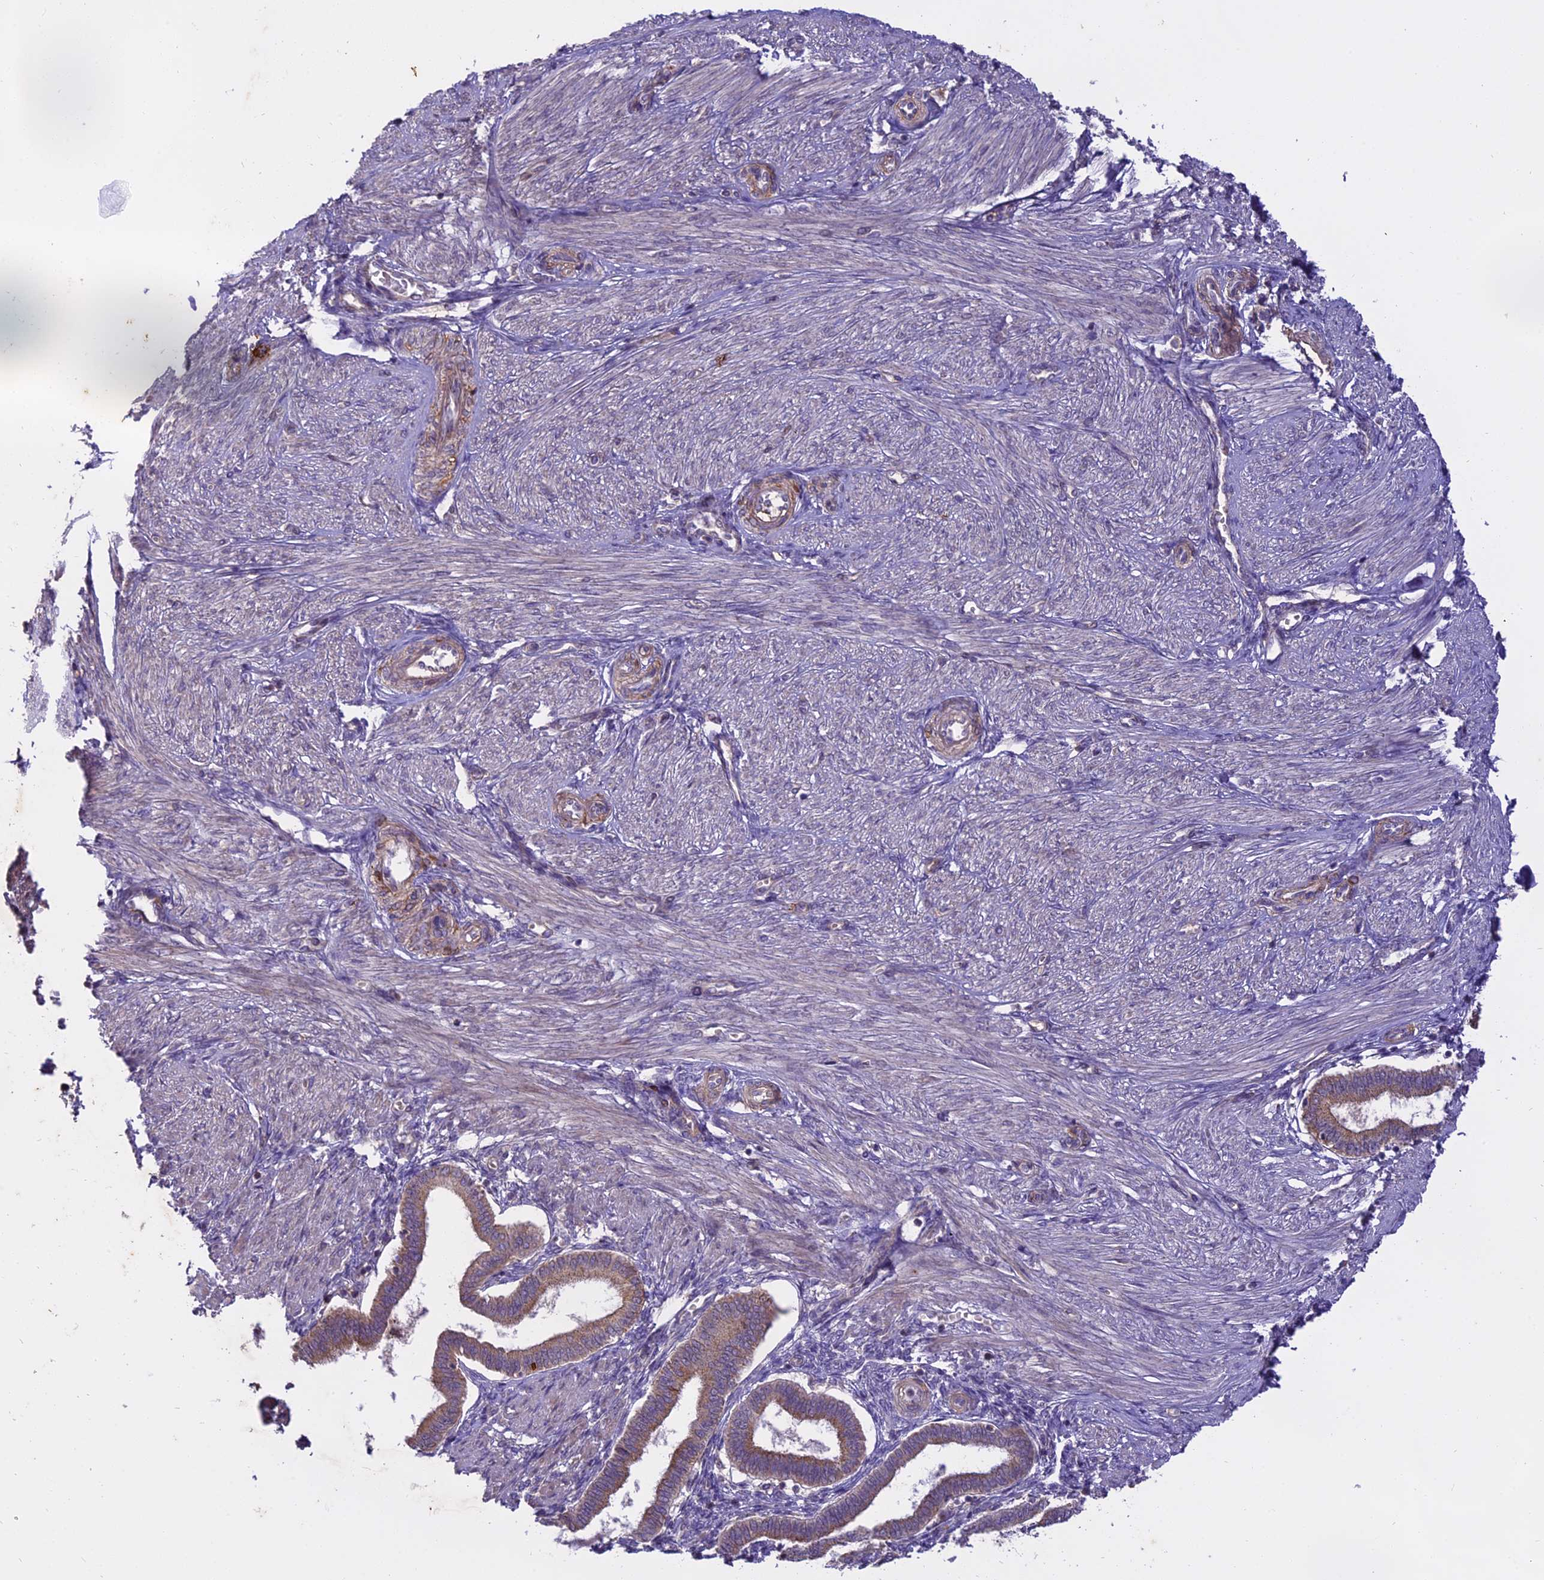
{"staining": {"intensity": "negative", "quantity": "none", "location": "none"}, "tissue": "endometrium", "cell_type": "Cells in endometrial stroma", "image_type": "normal", "snomed": [{"axis": "morphology", "description": "Normal tissue, NOS"}, {"axis": "topography", "description": "Endometrium"}], "caption": "Immunohistochemical staining of unremarkable endometrium displays no significant positivity in cells in endometrial stroma. The staining was performed using DAB (3,3'-diaminobenzidine) to visualize the protein expression in brown, while the nuclei were stained in blue with hematoxylin (Magnification: 20x).", "gene": "MEMO1", "patient": {"sex": "female", "age": 24}}